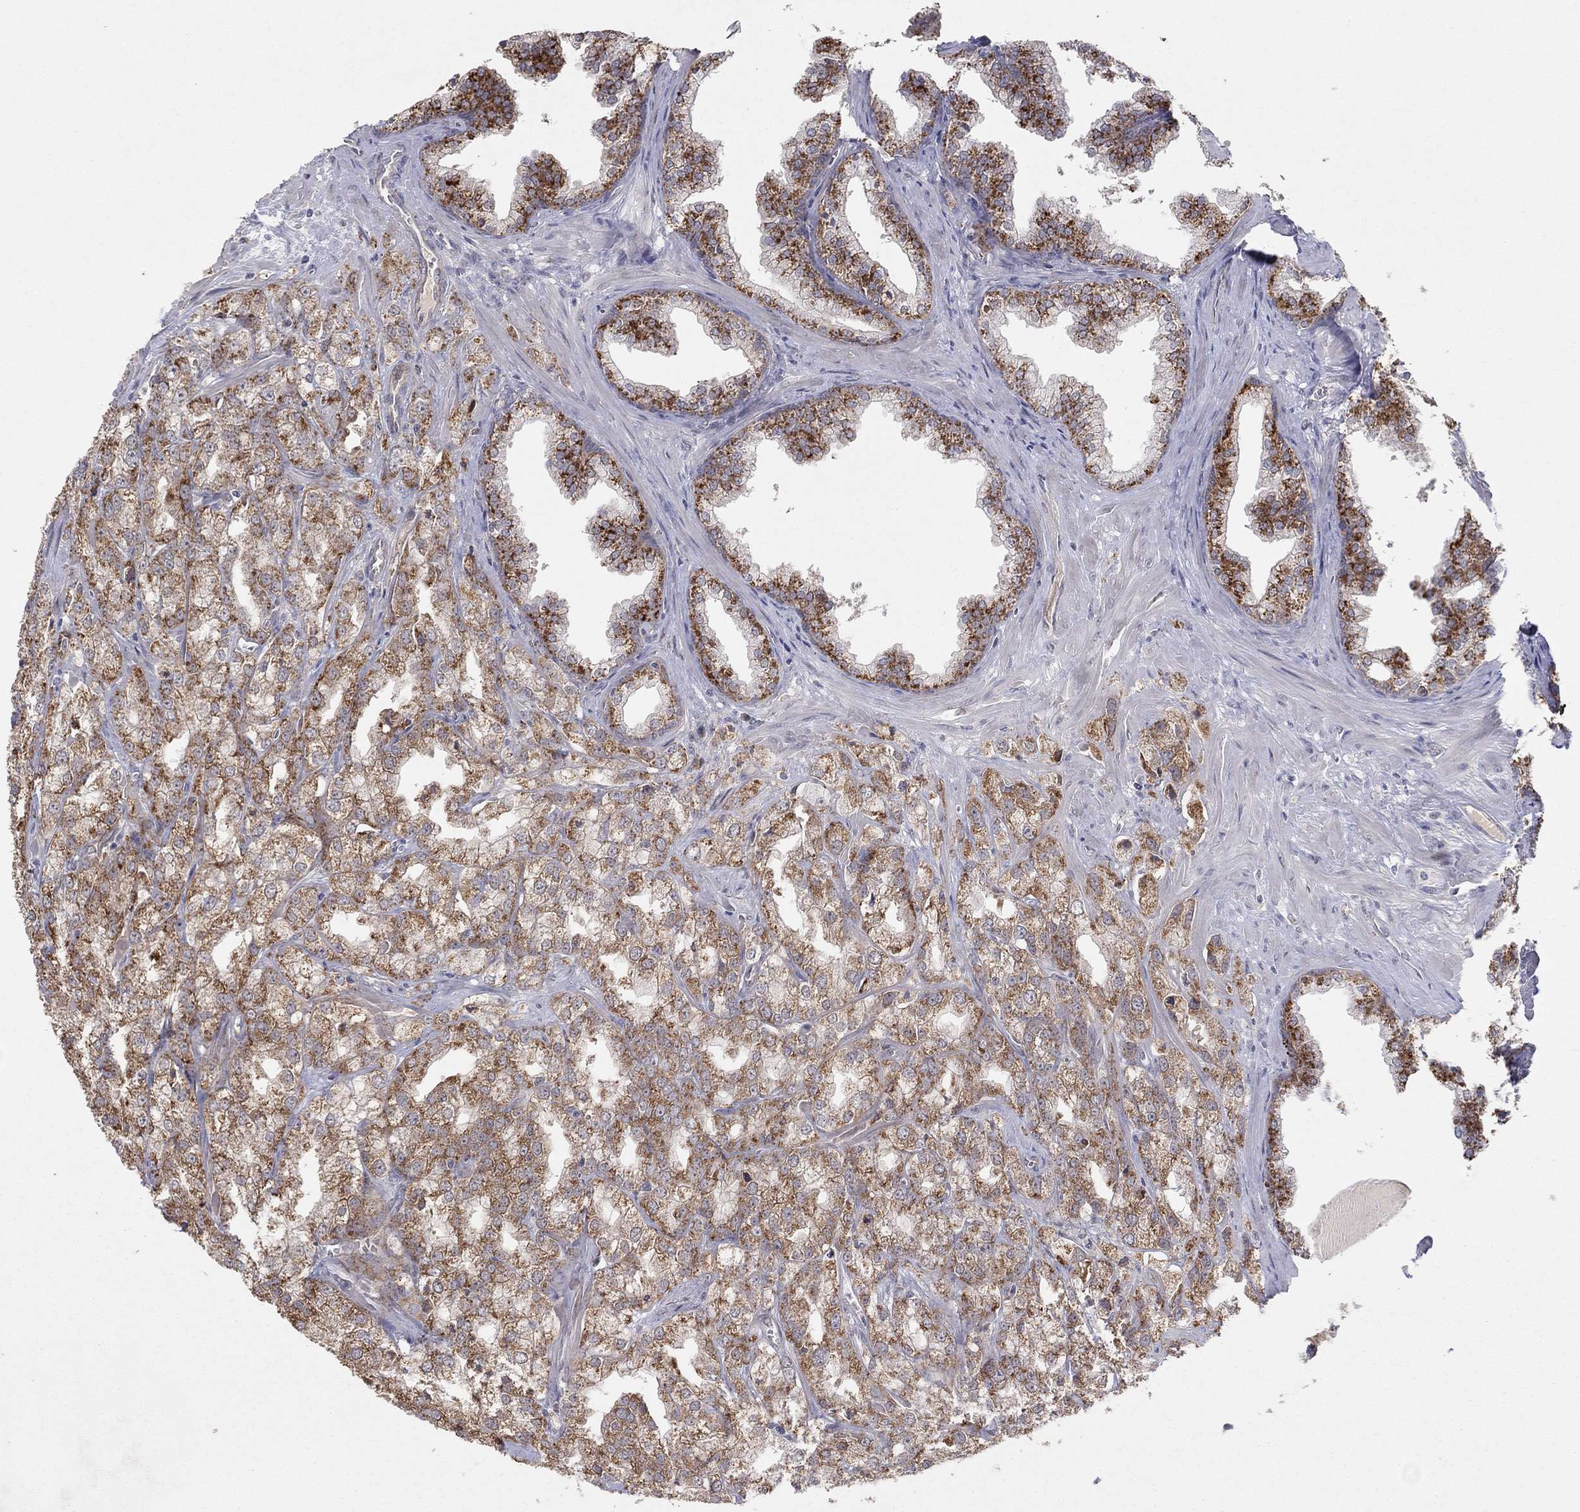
{"staining": {"intensity": "strong", "quantity": "25%-75%", "location": "cytoplasmic/membranous"}, "tissue": "prostate cancer", "cell_type": "Tumor cells", "image_type": "cancer", "snomed": [{"axis": "morphology", "description": "Adenocarcinoma, NOS"}, {"axis": "topography", "description": "Prostate"}], "caption": "Brown immunohistochemical staining in prostate cancer (adenocarcinoma) exhibits strong cytoplasmic/membranous expression in about 25%-75% of tumor cells.", "gene": "CRACDL", "patient": {"sex": "male", "age": 70}}